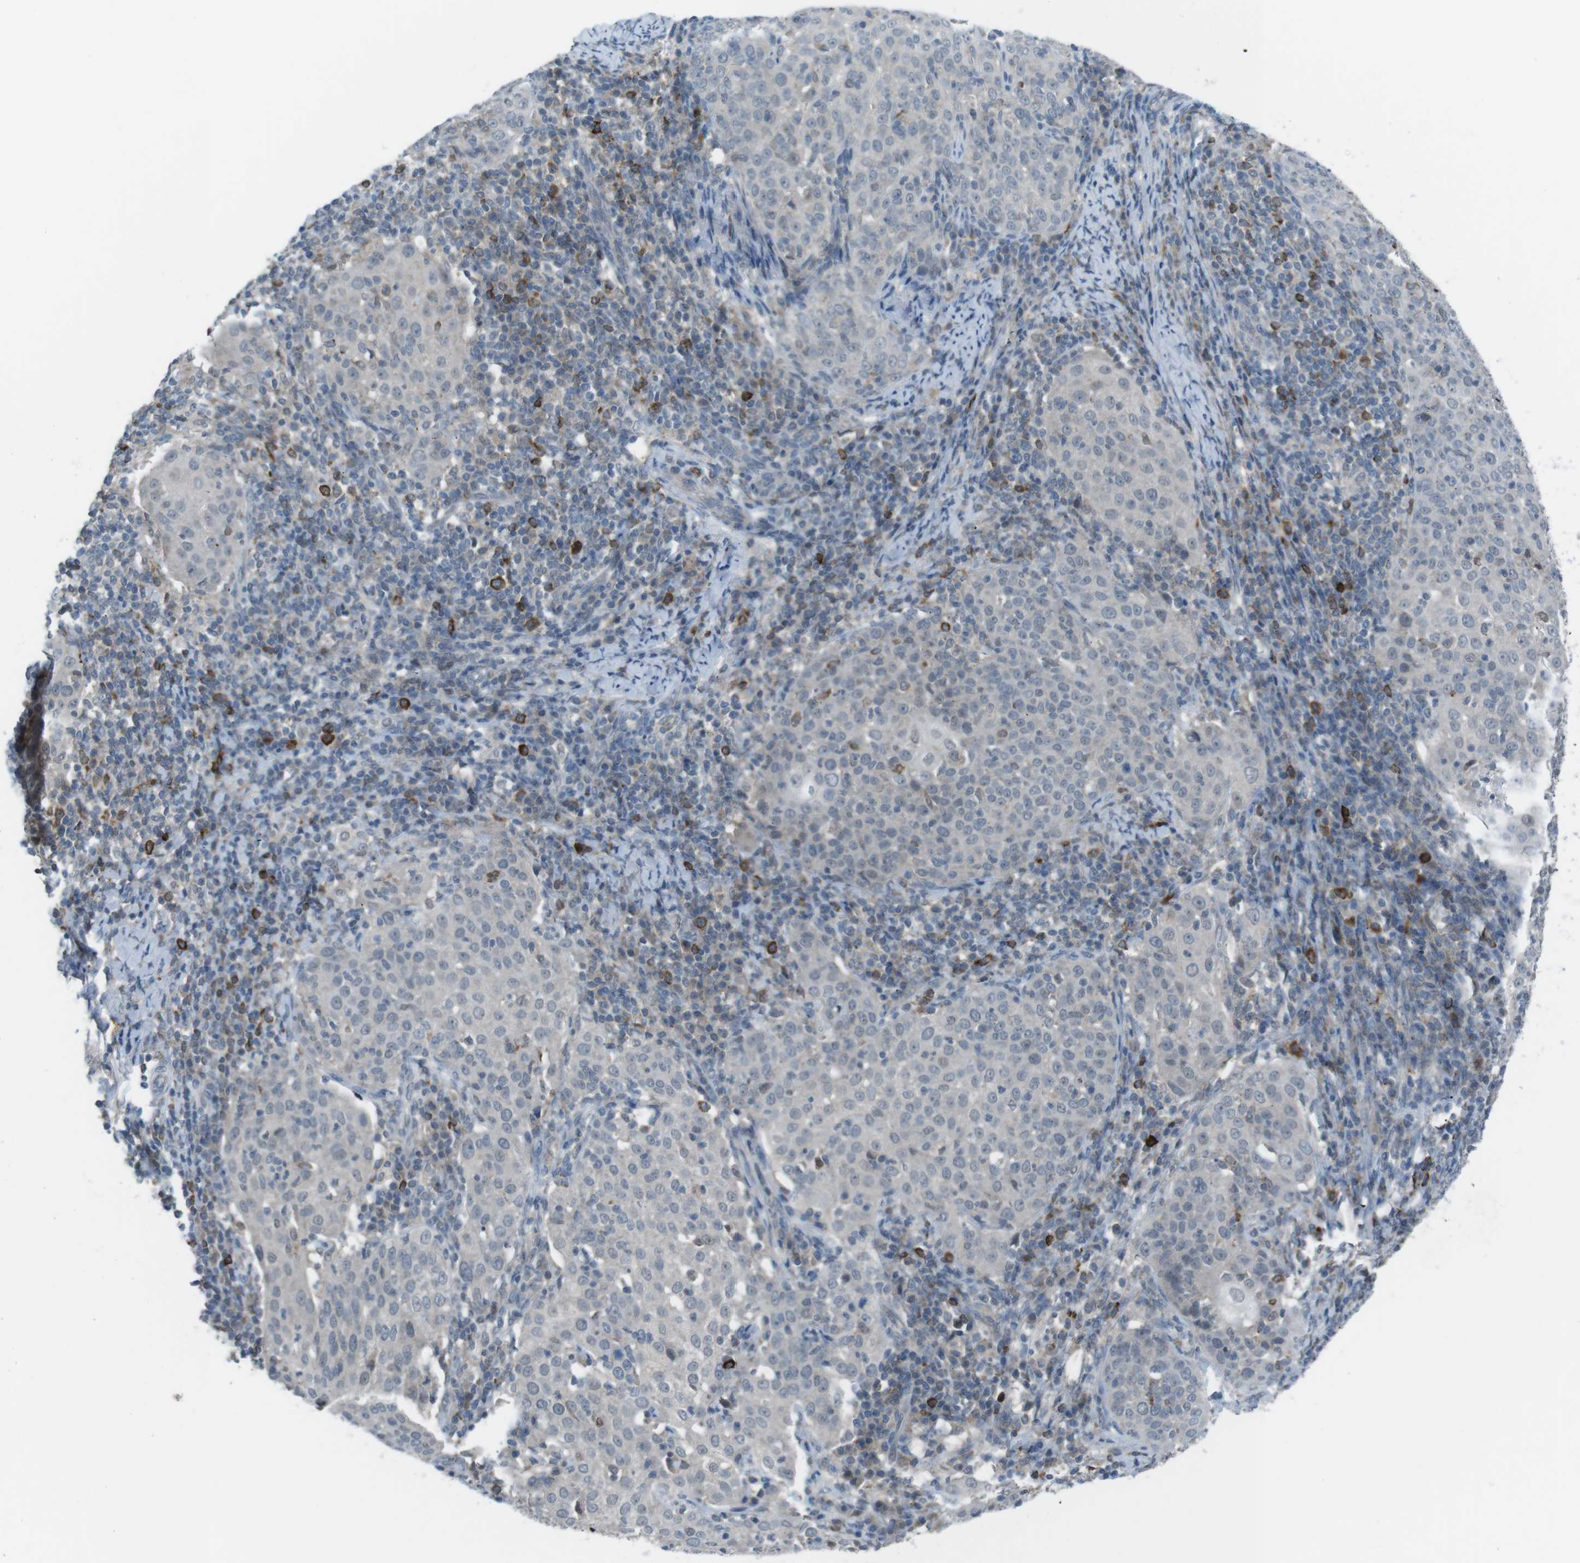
{"staining": {"intensity": "negative", "quantity": "none", "location": "none"}, "tissue": "cervical cancer", "cell_type": "Tumor cells", "image_type": "cancer", "snomed": [{"axis": "morphology", "description": "Squamous cell carcinoma, NOS"}, {"axis": "topography", "description": "Cervix"}], "caption": "IHC micrograph of neoplastic tissue: cervical cancer stained with DAB (3,3'-diaminobenzidine) exhibits no significant protein positivity in tumor cells.", "gene": "FCRLA", "patient": {"sex": "female", "age": 51}}